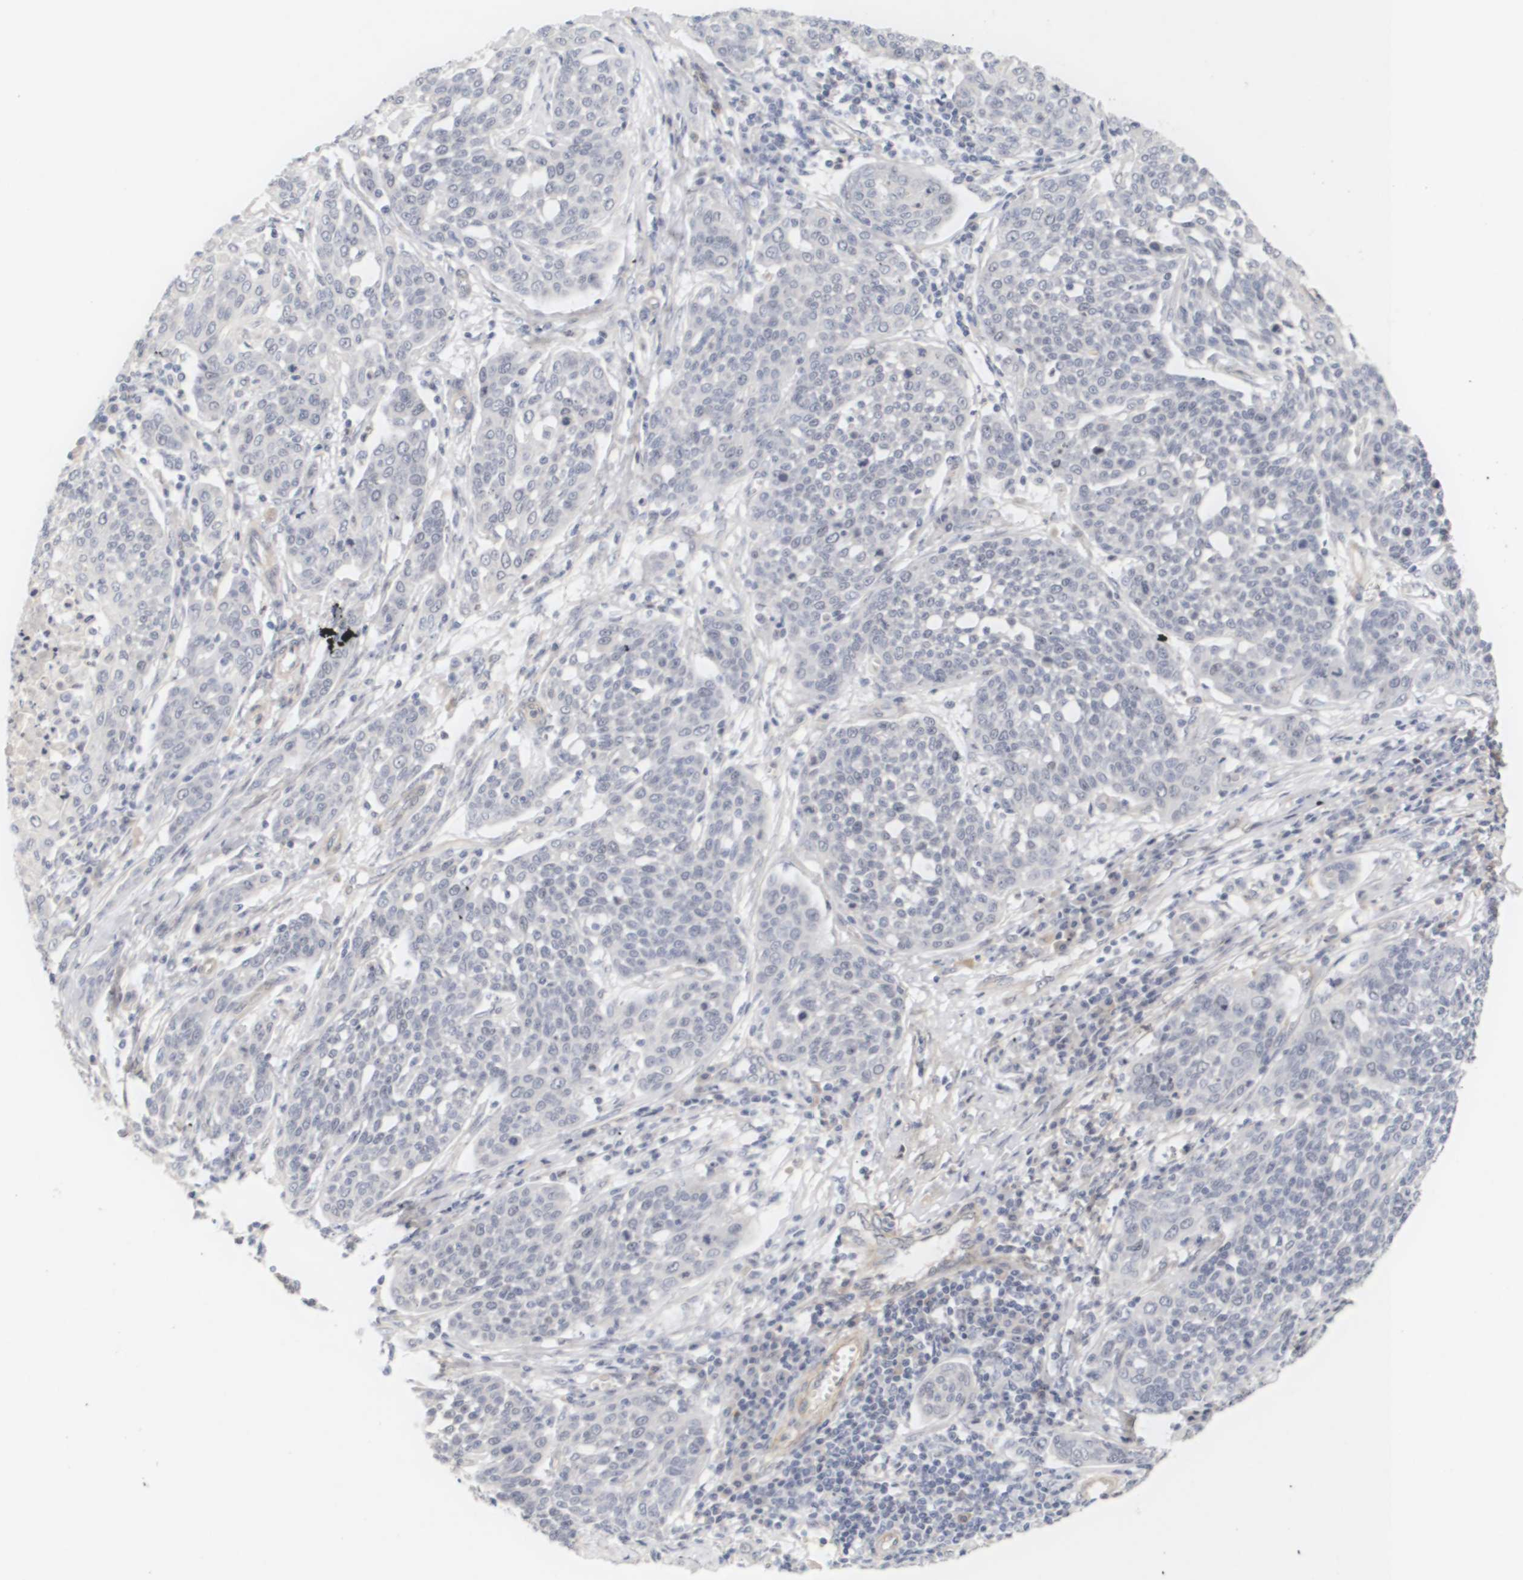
{"staining": {"intensity": "negative", "quantity": "none", "location": "none"}, "tissue": "cervical cancer", "cell_type": "Tumor cells", "image_type": "cancer", "snomed": [{"axis": "morphology", "description": "Squamous cell carcinoma, NOS"}, {"axis": "topography", "description": "Cervix"}], "caption": "Immunohistochemical staining of human cervical squamous cell carcinoma exhibits no significant expression in tumor cells.", "gene": "CYB561", "patient": {"sex": "female", "age": 34}}